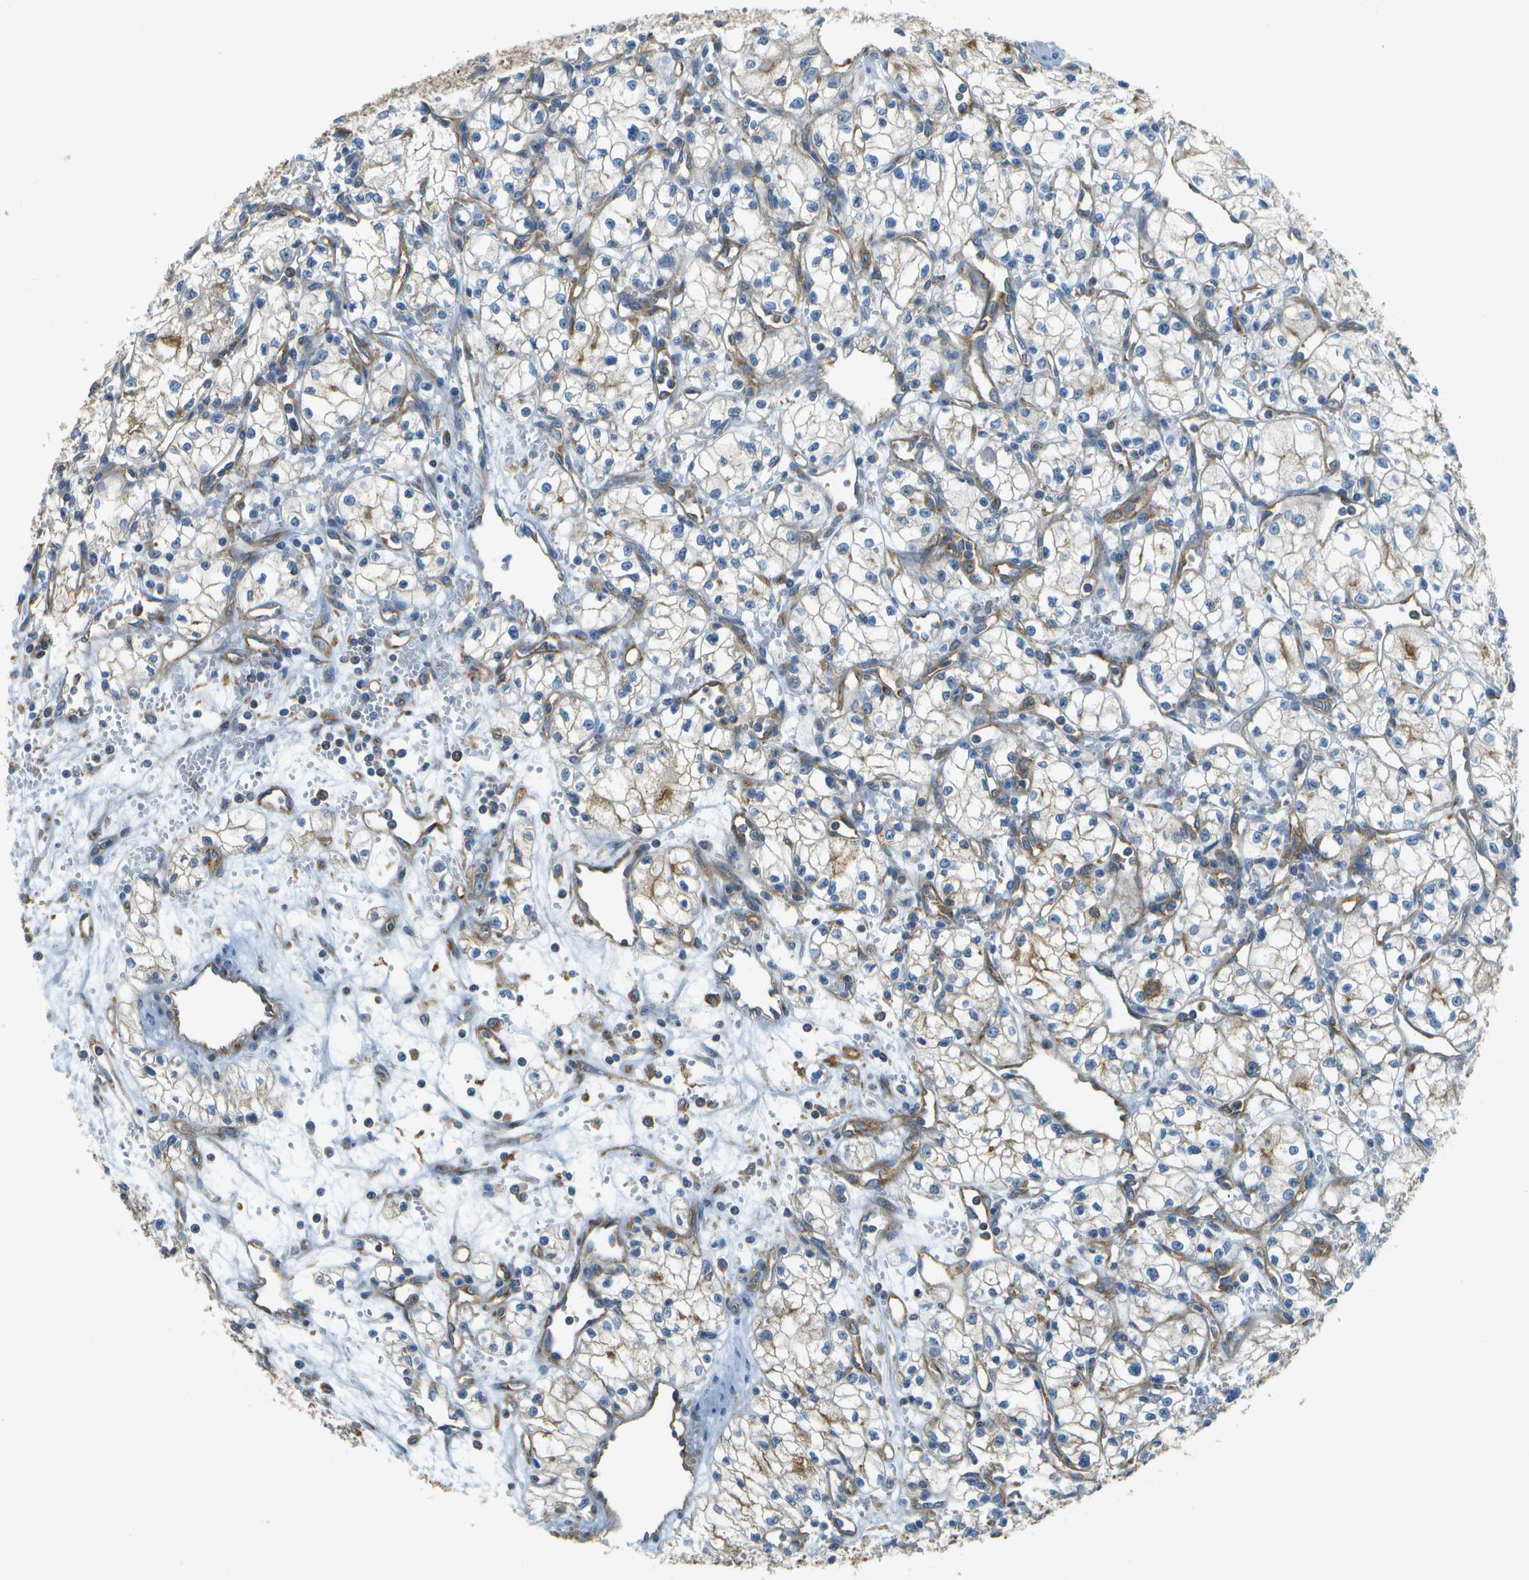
{"staining": {"intensity": "moderate", "quantity": "<25%", "location": "cytoplasmic/membranous"}, "tissue": "renal cancer", "cell_type": "Tumor cells", "image_type": "cancer", "snomed": [{"axis": "morphology", "description": "Normal tissue, NOS"}, {"axis": "morphology", "description": "Adenocarcinoma, NOS"}, {"axis": "topography", "description": "Kidney"}], "caption": "Protein expression analysis of human renal cancer reveals moderate cytoplasmic/membranous staining in approximately <25% of tumor cells.", "gene": "CLTC", "patient": {"sex": "male", "age": 59}}